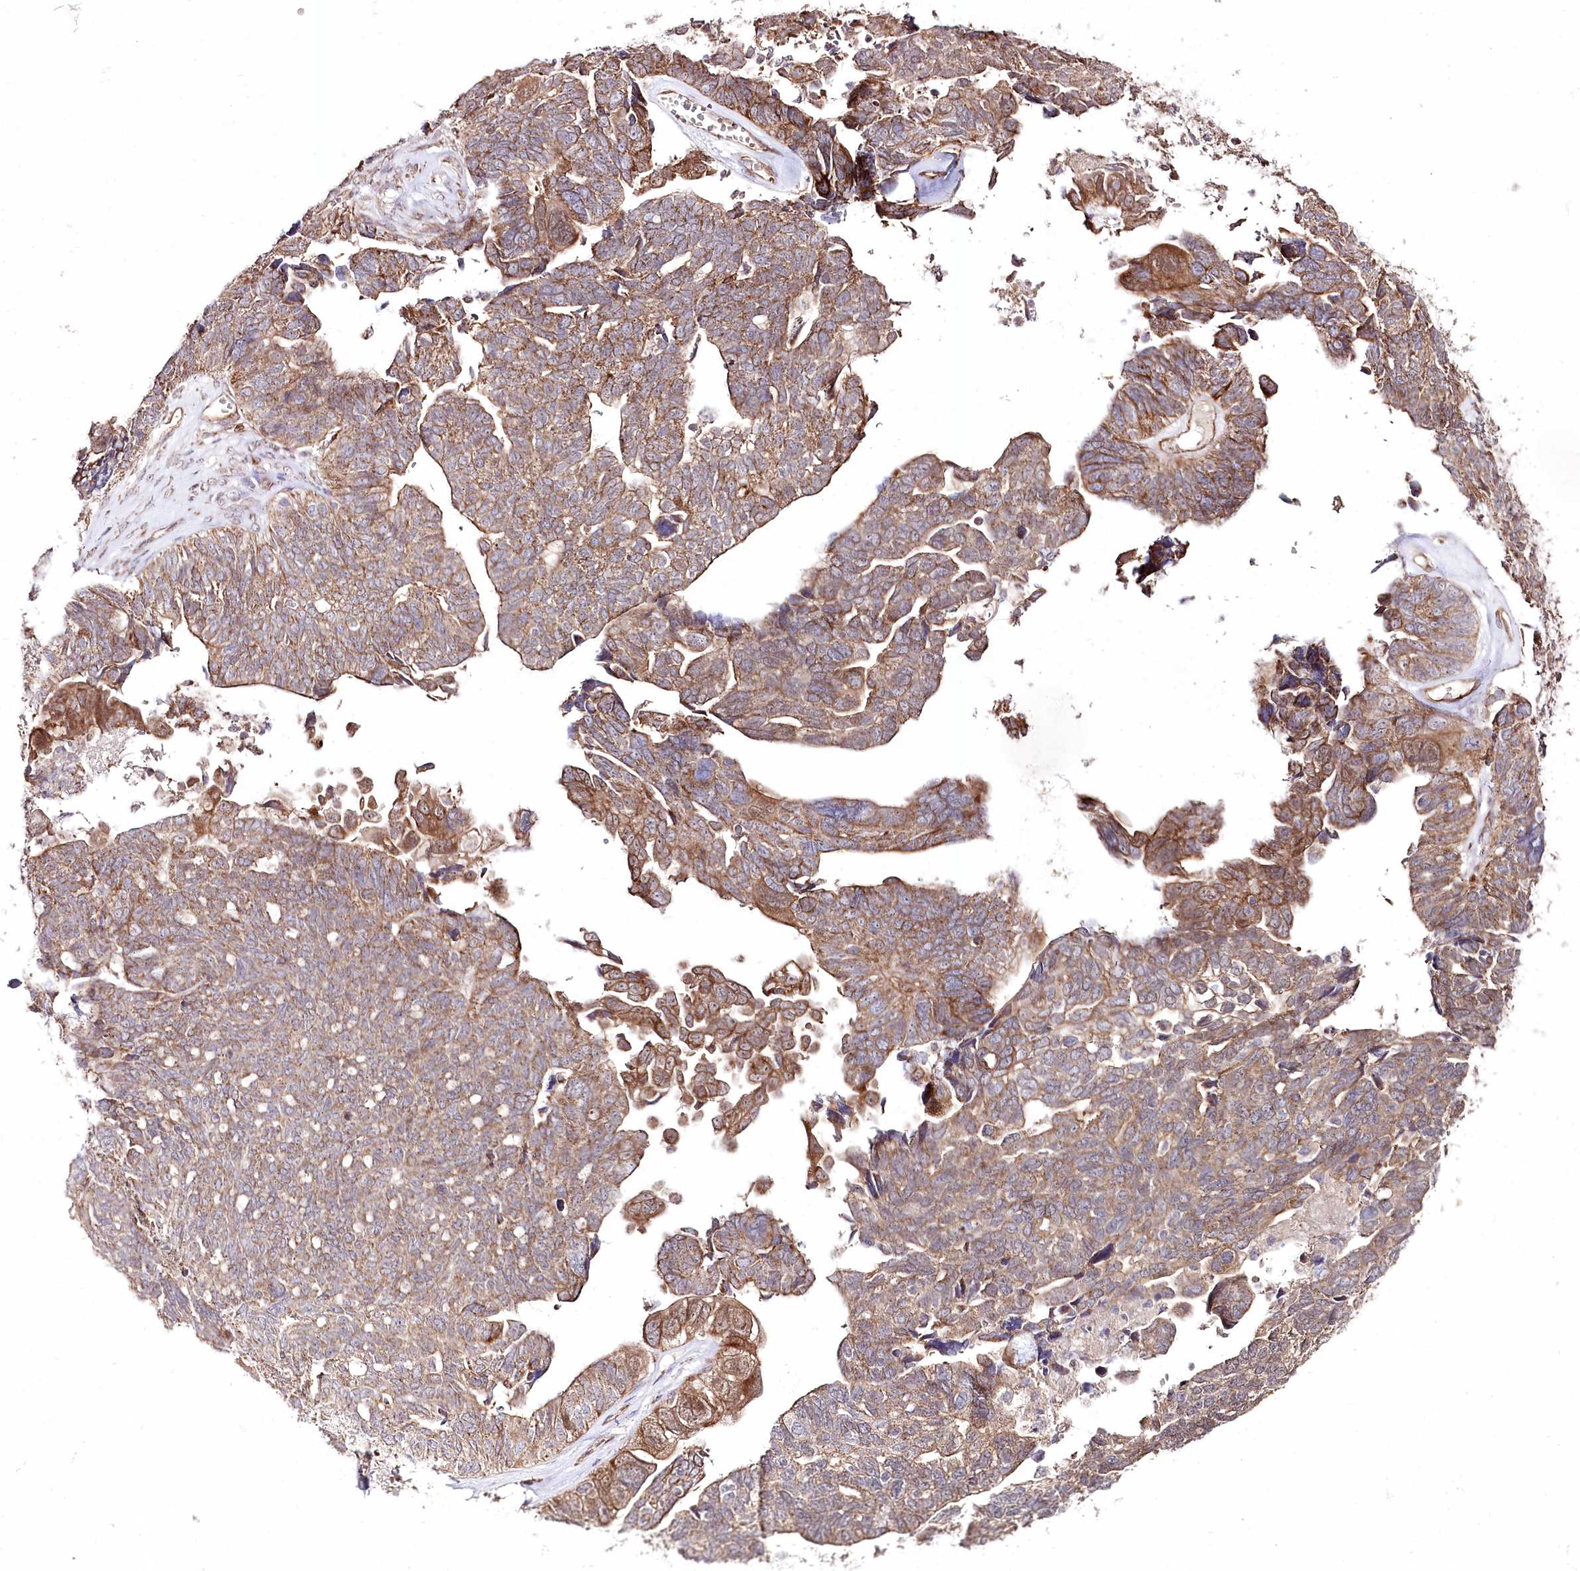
{"staining": {"intensity": "moderate", "quantity": ">75%", "location": "cytoplasmic/membranous"}, "tissue": "ovarian cancer", "cell_type": "Tumor cells", "image_type": "cancer", "snomed": [{"axis": "morphology", "description": "Cystadenocarcinoma, serous, NOS"}, {"axis": "topography", "description": "Ovary"}], "caption": "A brown stain labels moderate cytoplasmic/membranous staining of a protein in ovarian cancer tumor cells. The staining is performed using DAB brown chromogen to label protein expression. The nuclei are counter-stained blue using hematoxylin.", "gene": "REXO2", "patient": {"sex": "female", "age": 79}}